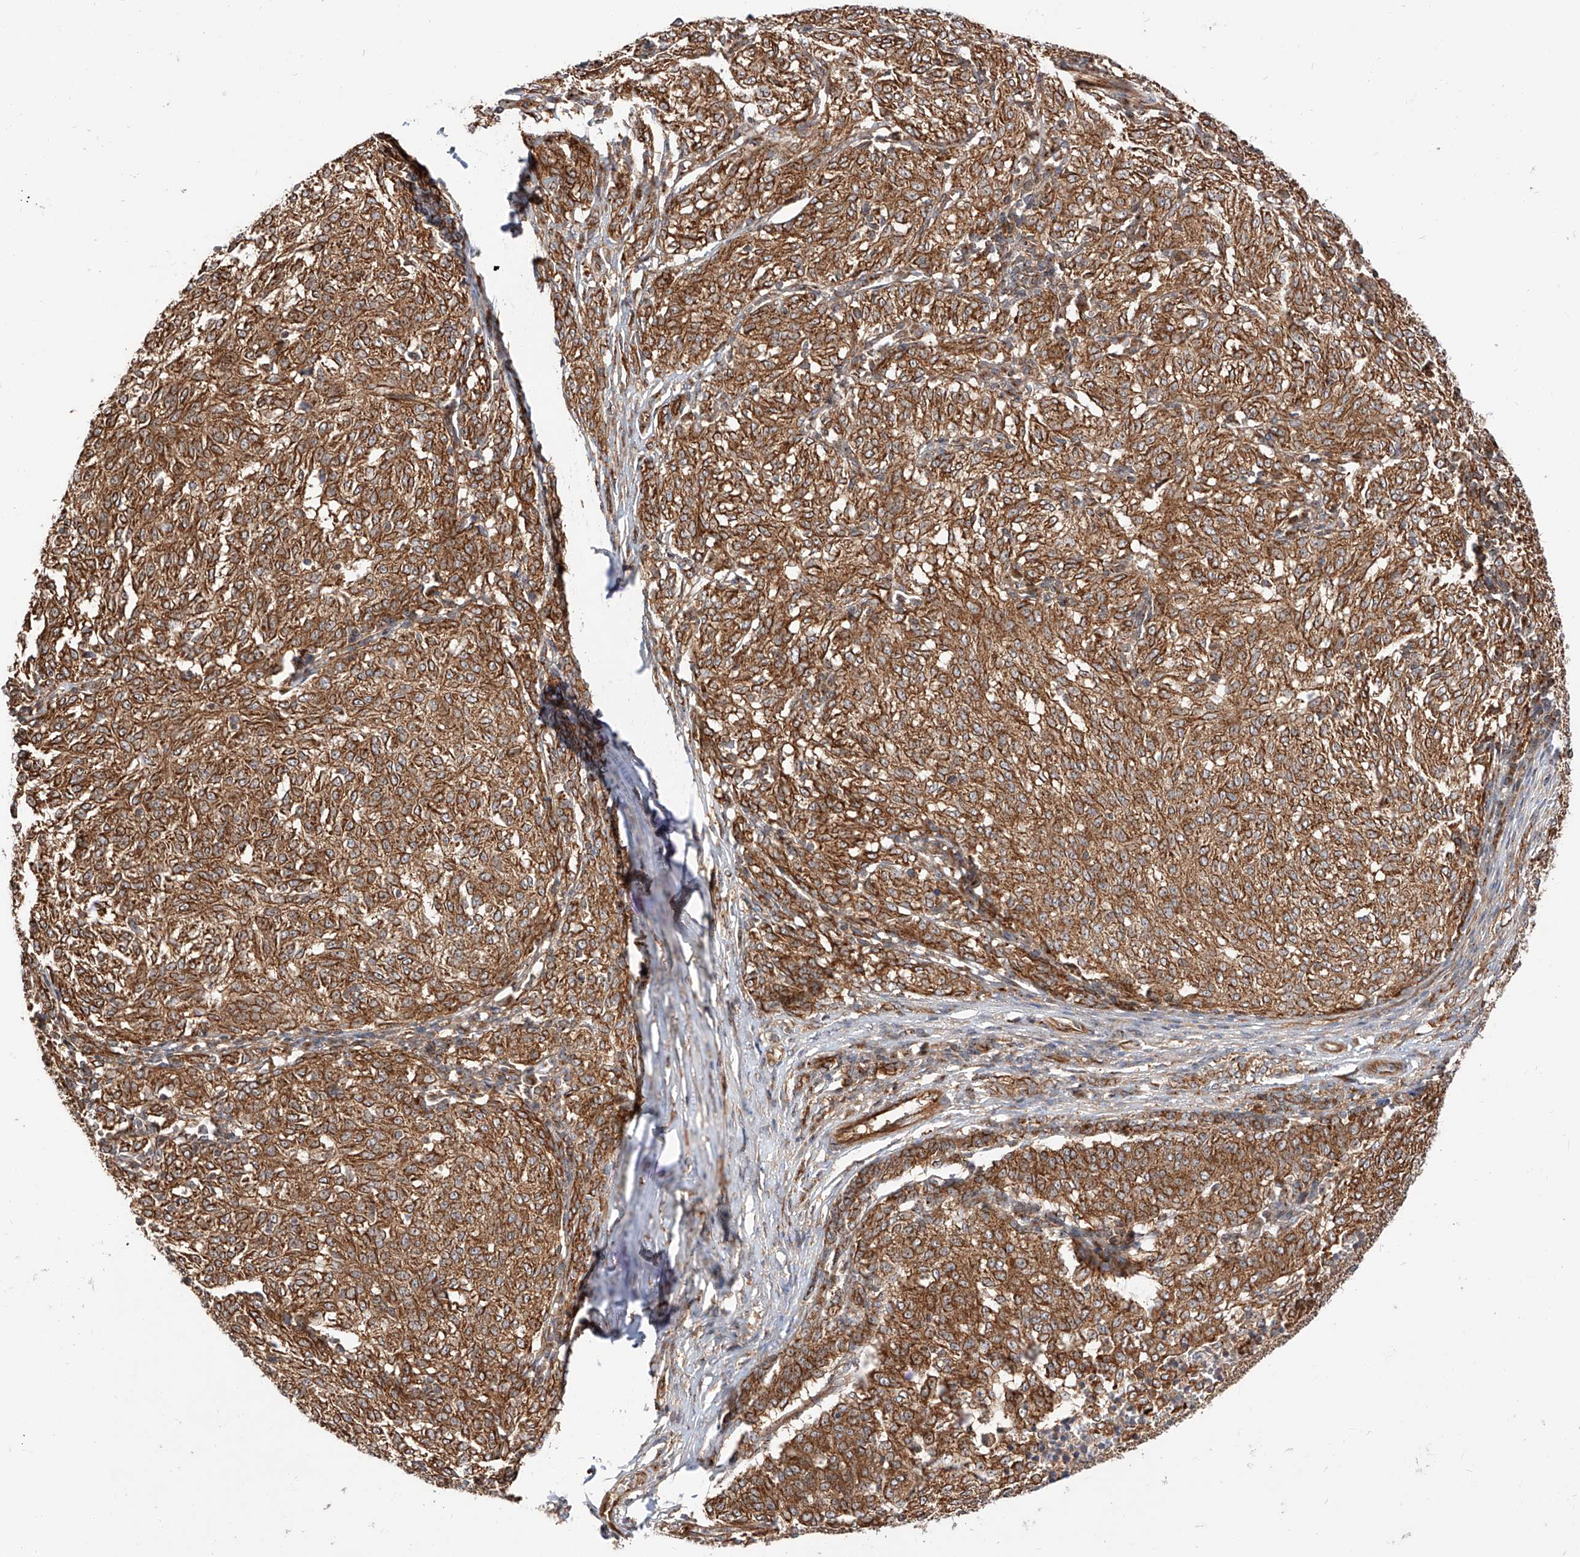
{"staining": {"intensity": "moderate", "quantity": ">75%", "location": "cytoplasmic/membranous"}, "tissue": "melanoma", "cell_type": "Tumor cells", "image_type": "cancer", "snomed": [{"axis": "morphology", "description": "Malignant melanoma, NOS"}, {"axis": "topography", "description": "Skin"}], "caption": "Melanoma tissue reveals moderate cytoplasmic/membranous staining in approximately >75% of tumor cells", "gene": "ISCA2", "patient": {"sex": "female", "age": 72}}